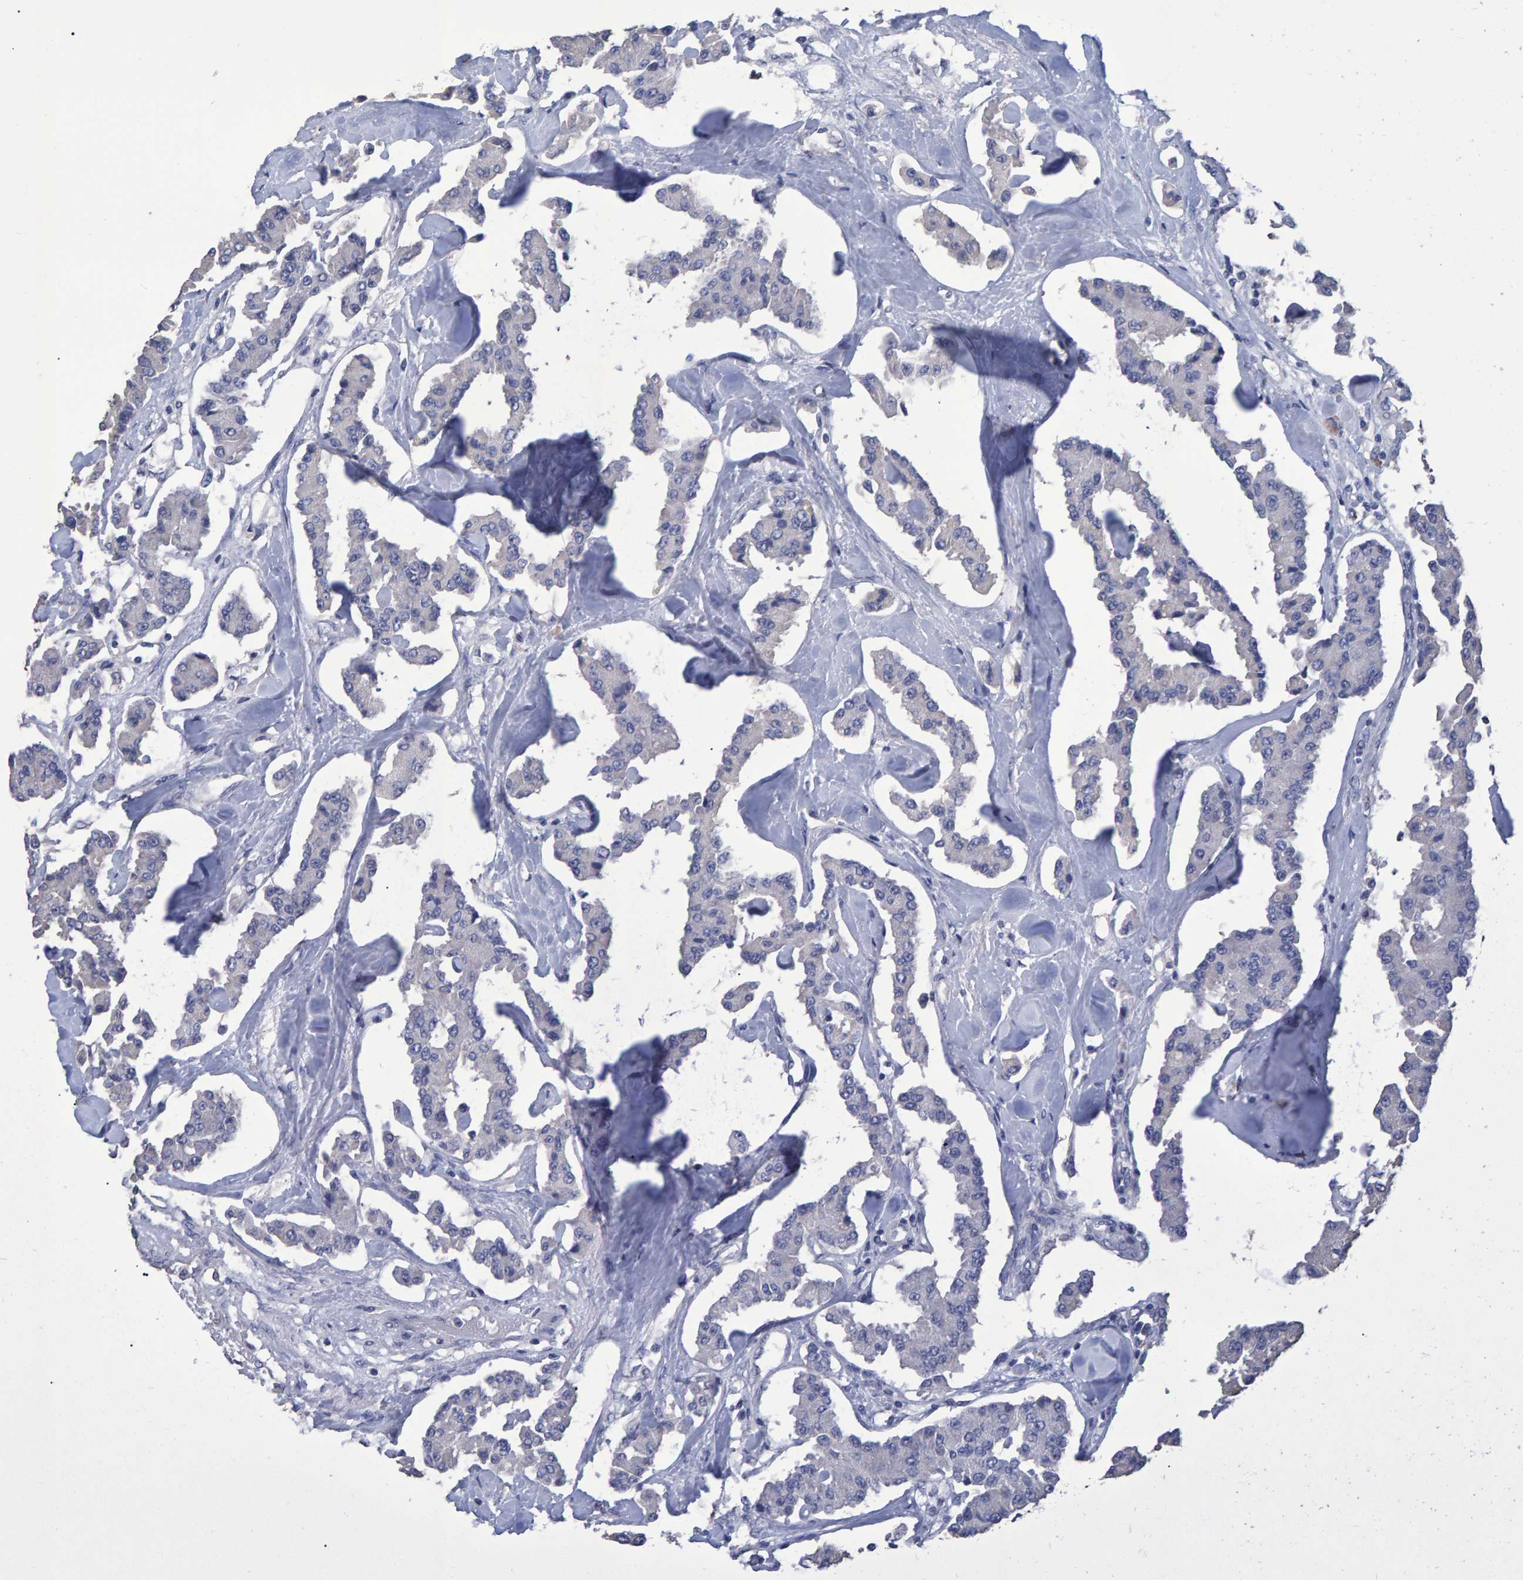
{"staining": {"intensity": "negative", "quantity": "none", "location": "none"}, "tissue": "carcinoid", "cell_type": "Tumor cells", "image_type": "cancer", "snomed": [{"axis": "morphology", "description": "Carcinoid, malignant, NOS"}, {"axis": "topography", "description": "Pancreas"}], "caption": "Immunohistochemistry histopathology image of neoplastic tissue: human malignant carcinoid stained with DAB (3,3'-diaminobenzidine) shows no significant protein staining in tumor cells.", "gene": "HEMGN", "patient": {"sex": "male", "age": 41}}